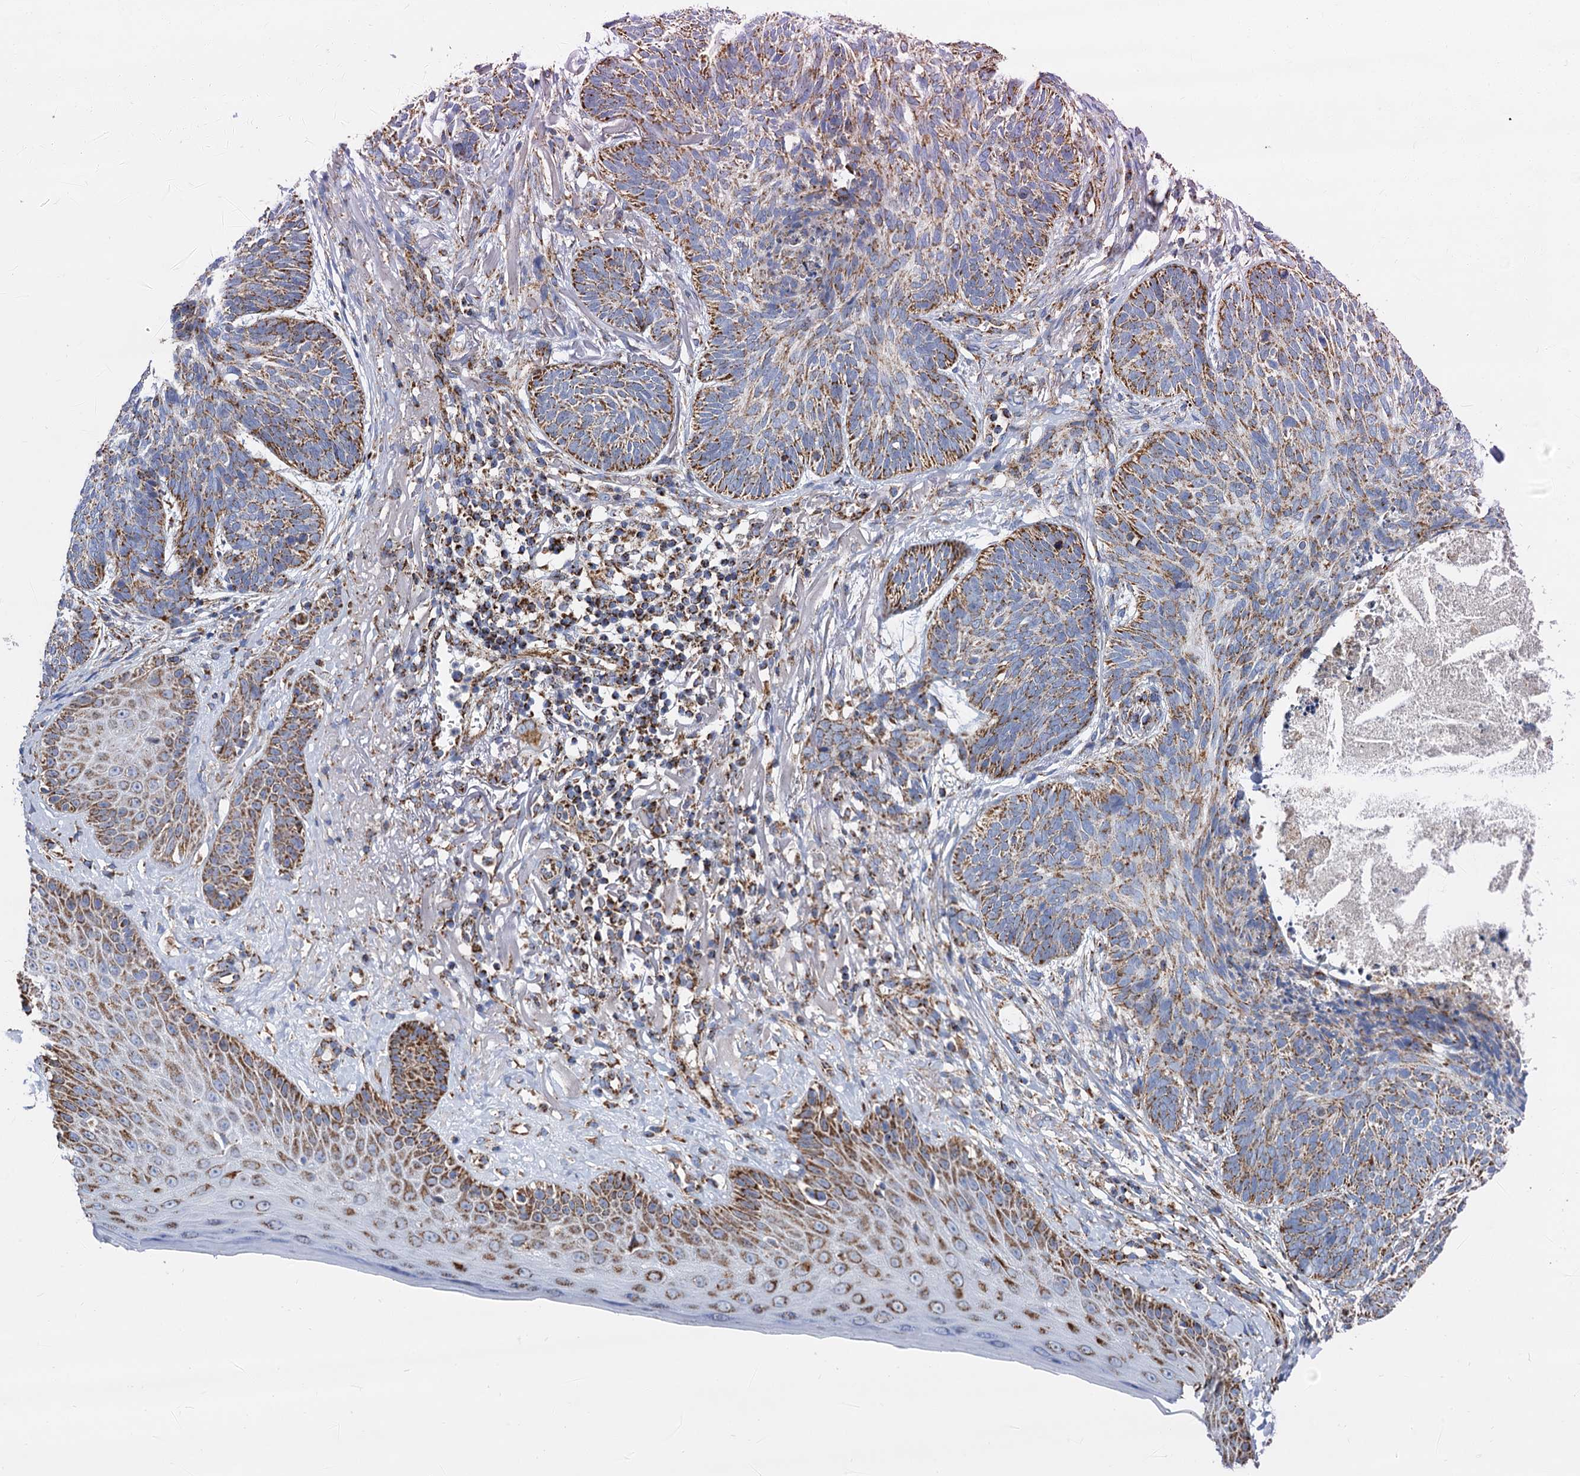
{"staining": {"intensity": "moderate", "quantity": ">75%", "location": "cytoplasmic/membranous"}, "tissue": "skin cancer", "cell_type": "Tumor cells", "image_type": "cancer", "snomed": [{"axis": "morphology", "description": "Normal tissue, NOS"}, {"axis": "morphology", "description": "Basal cell carcinoma"}, {"axis": "topography", "description": "Skin"}], "caption": "The photomicrograph reveals staining of skin cancer (basal cell carcinoma), revealing moderate cytoplasmic/membranous protein expression (brown color) within tumor cells. (brown staining indicates protein expression, while blue staining denotes nuclei).", "gene": "TIMM10", "patient": {"sex": "male", "age": 66}}